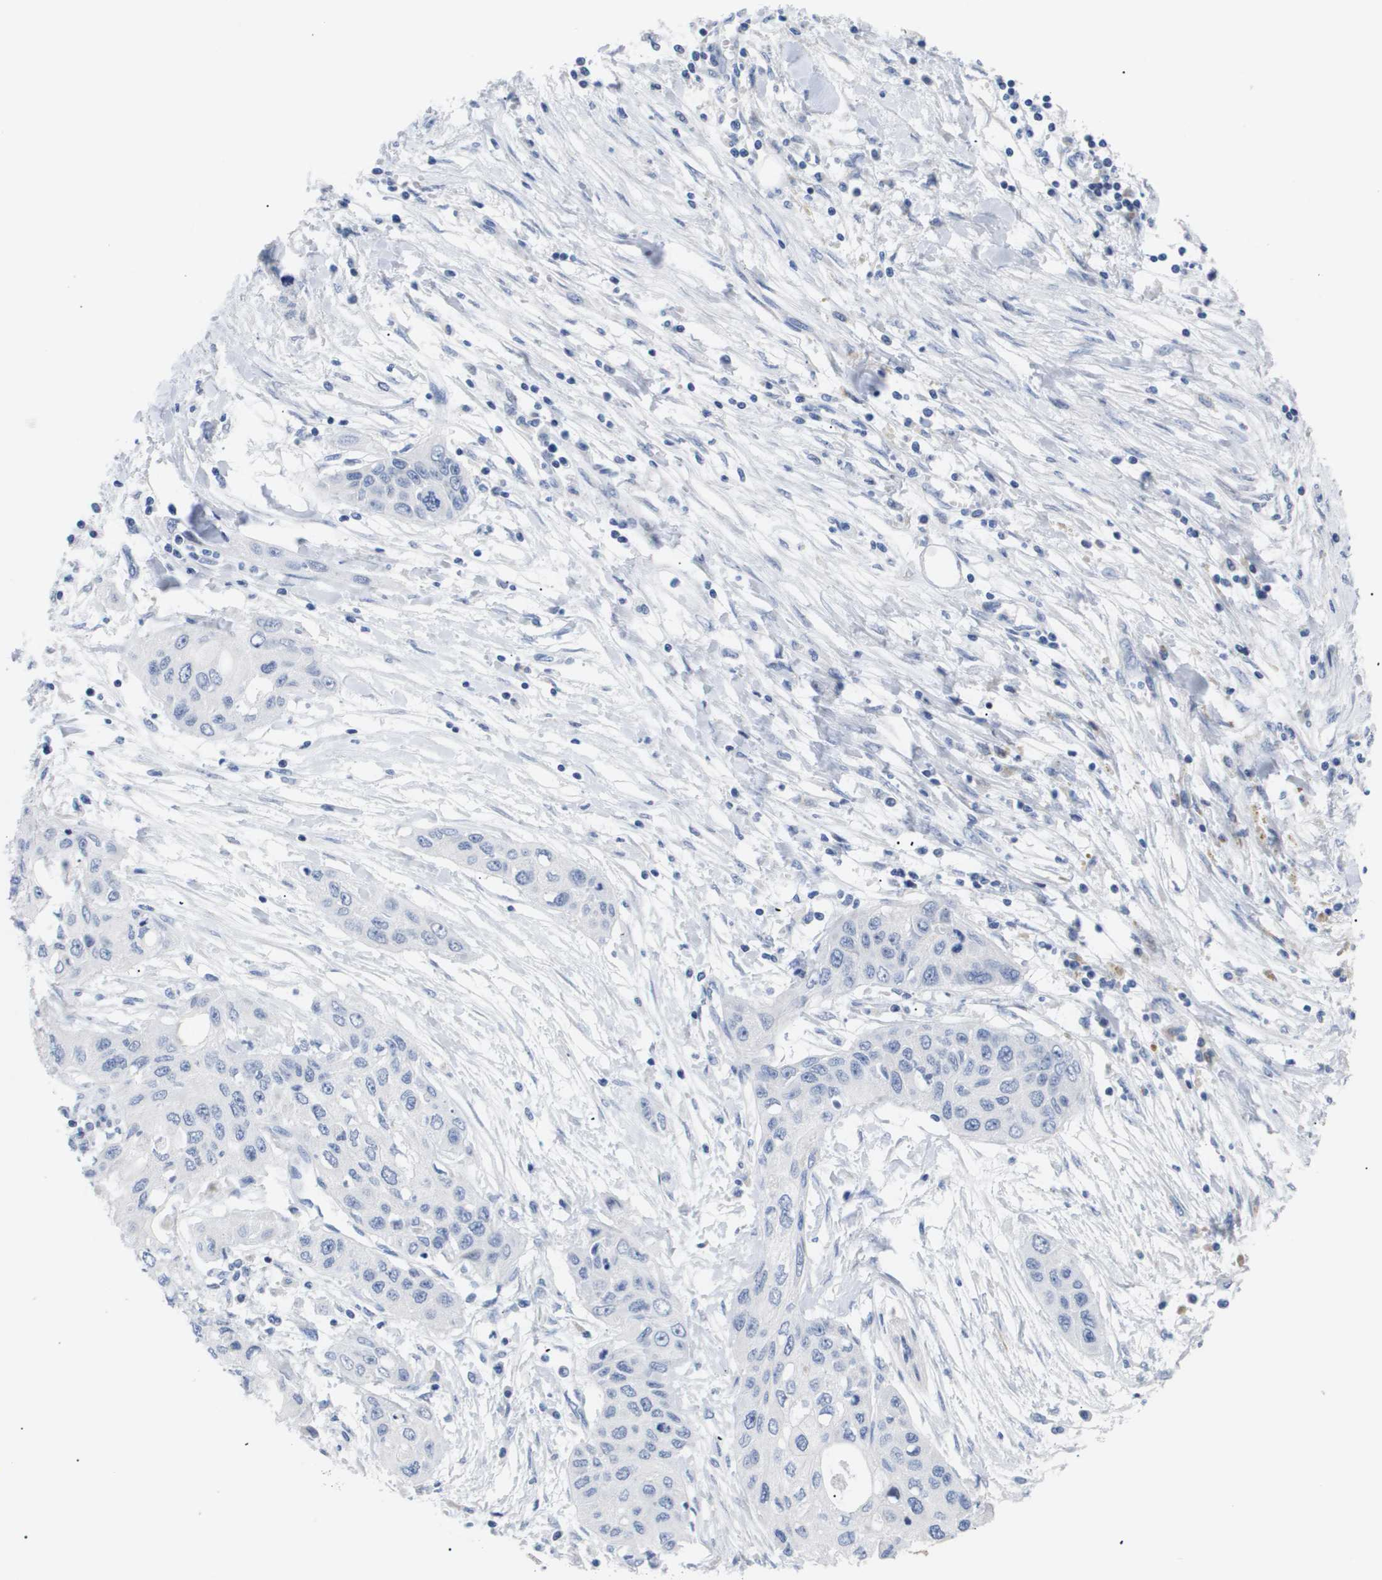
{"staining": {"intensity": "negative", "quantity": "none", "location": "none"}, "tissue": "pancreatic cancer", "cell_type": "Tumor cells", "image_type": "cancer", "snomed": [{"axis": "morphology", "description": "Adenocarcinoma, NOS"}, {"axis": "topography", "description": "Pancreas"}], "caption": "Image shows no protein staining in tumor cells of pancreatic cancer (adenocarcinoma) tissue. Nuclei are stained in blue.", "gene": "CAV3", "patient": {"sex": "female", "age": 70}}